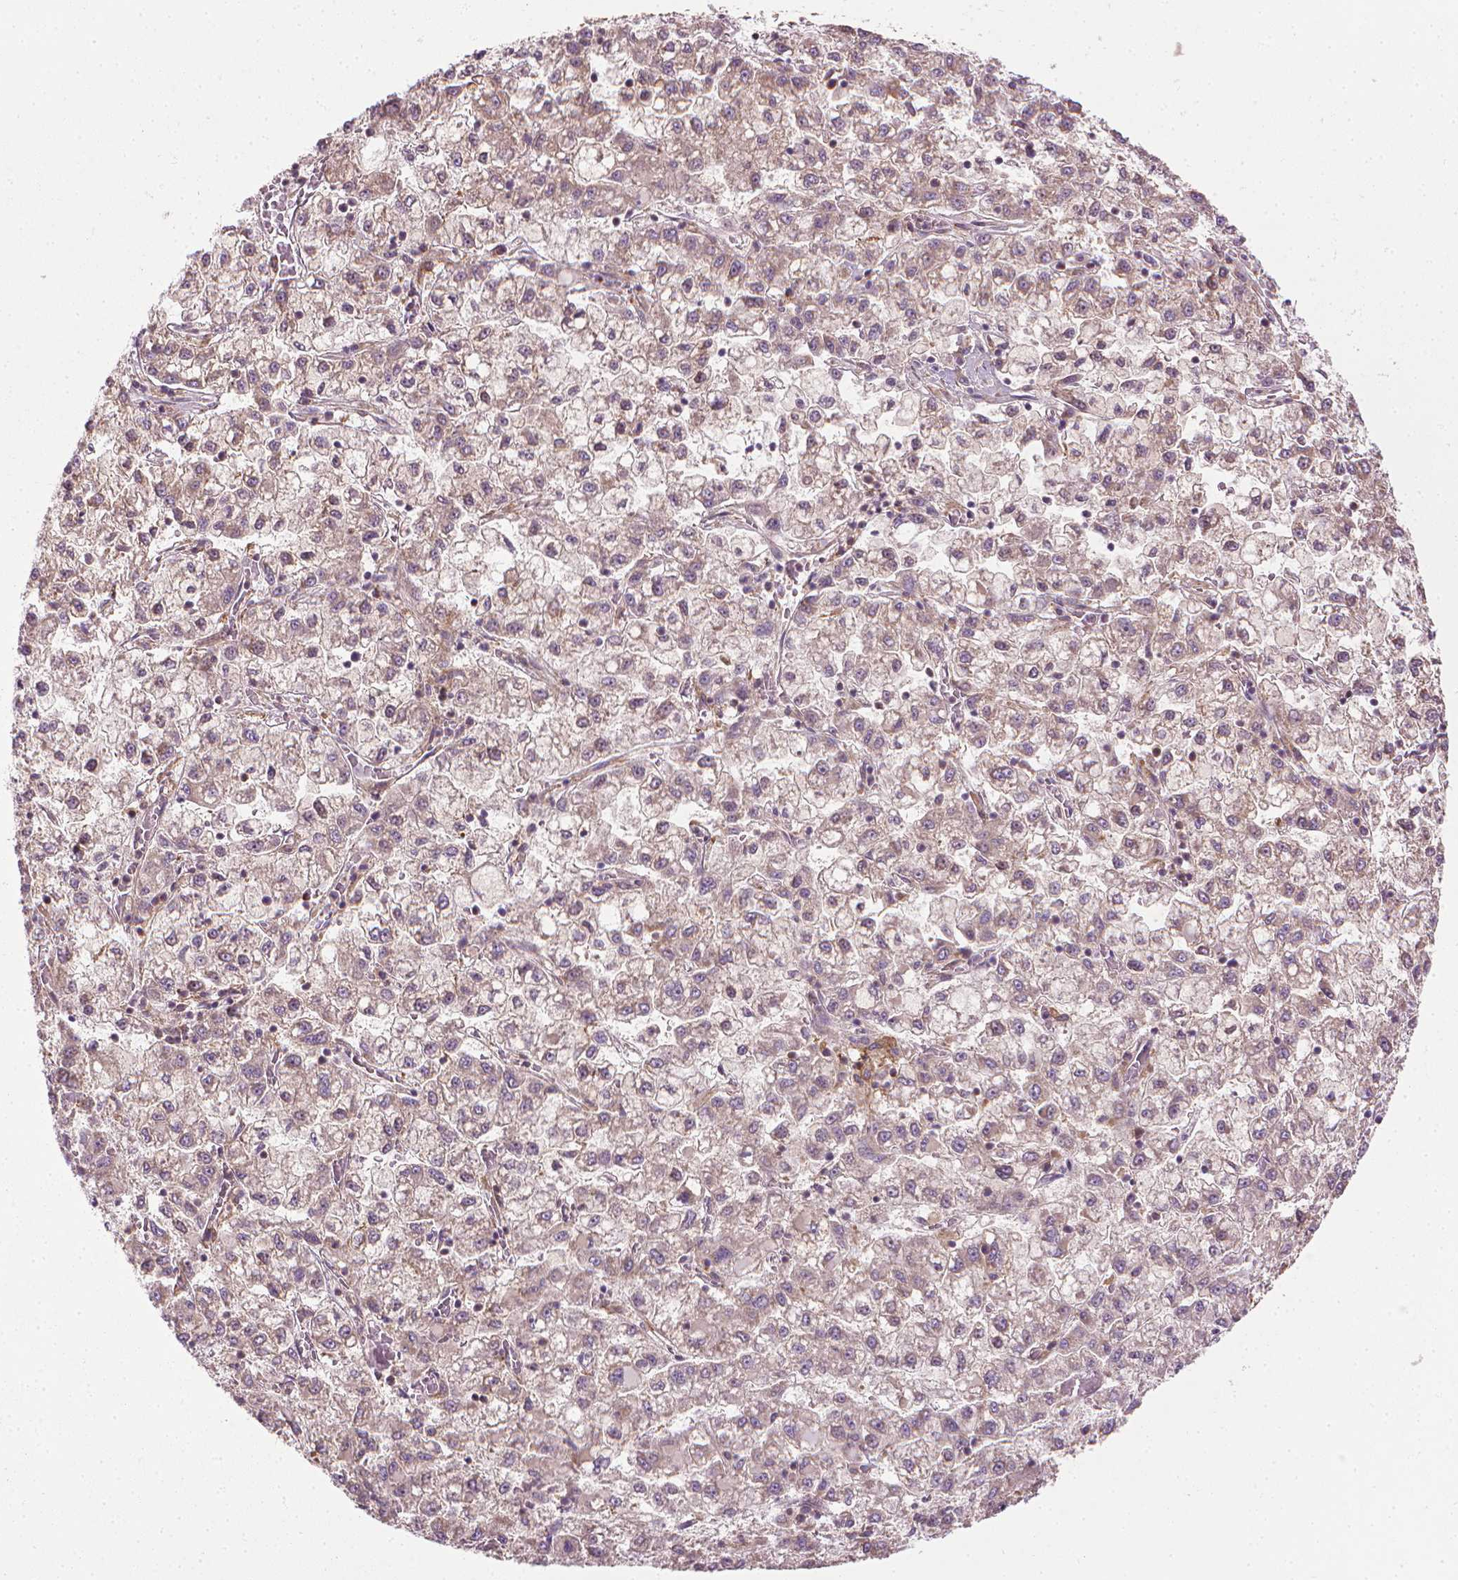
{"staining": {"intensity": "weak", "quantity": ">75%", "location": "cytoplasmic/membranous"}, "tissue": "liver cancer", "cell_type": "Tumor cells", "image_type": "cancer", "snomed": [{"axis": "morphology", "description": "Carcinoma, Hepatocellular, NOS"}, {"axis": "topography", "description": "Liver"}], "caption": "Immunohistochemistry (IHC) (DAB) staining of human liver cancer displays weak cytoplasmic/membranous protein expression in about >75% of tumor cells. (DAB (3,3'-diaminobenzidine) IHC, brown staining for protein, blue staining for nuclei).", "gene": "PRAG1", "patient": {"sex": "male", "age": 40}}